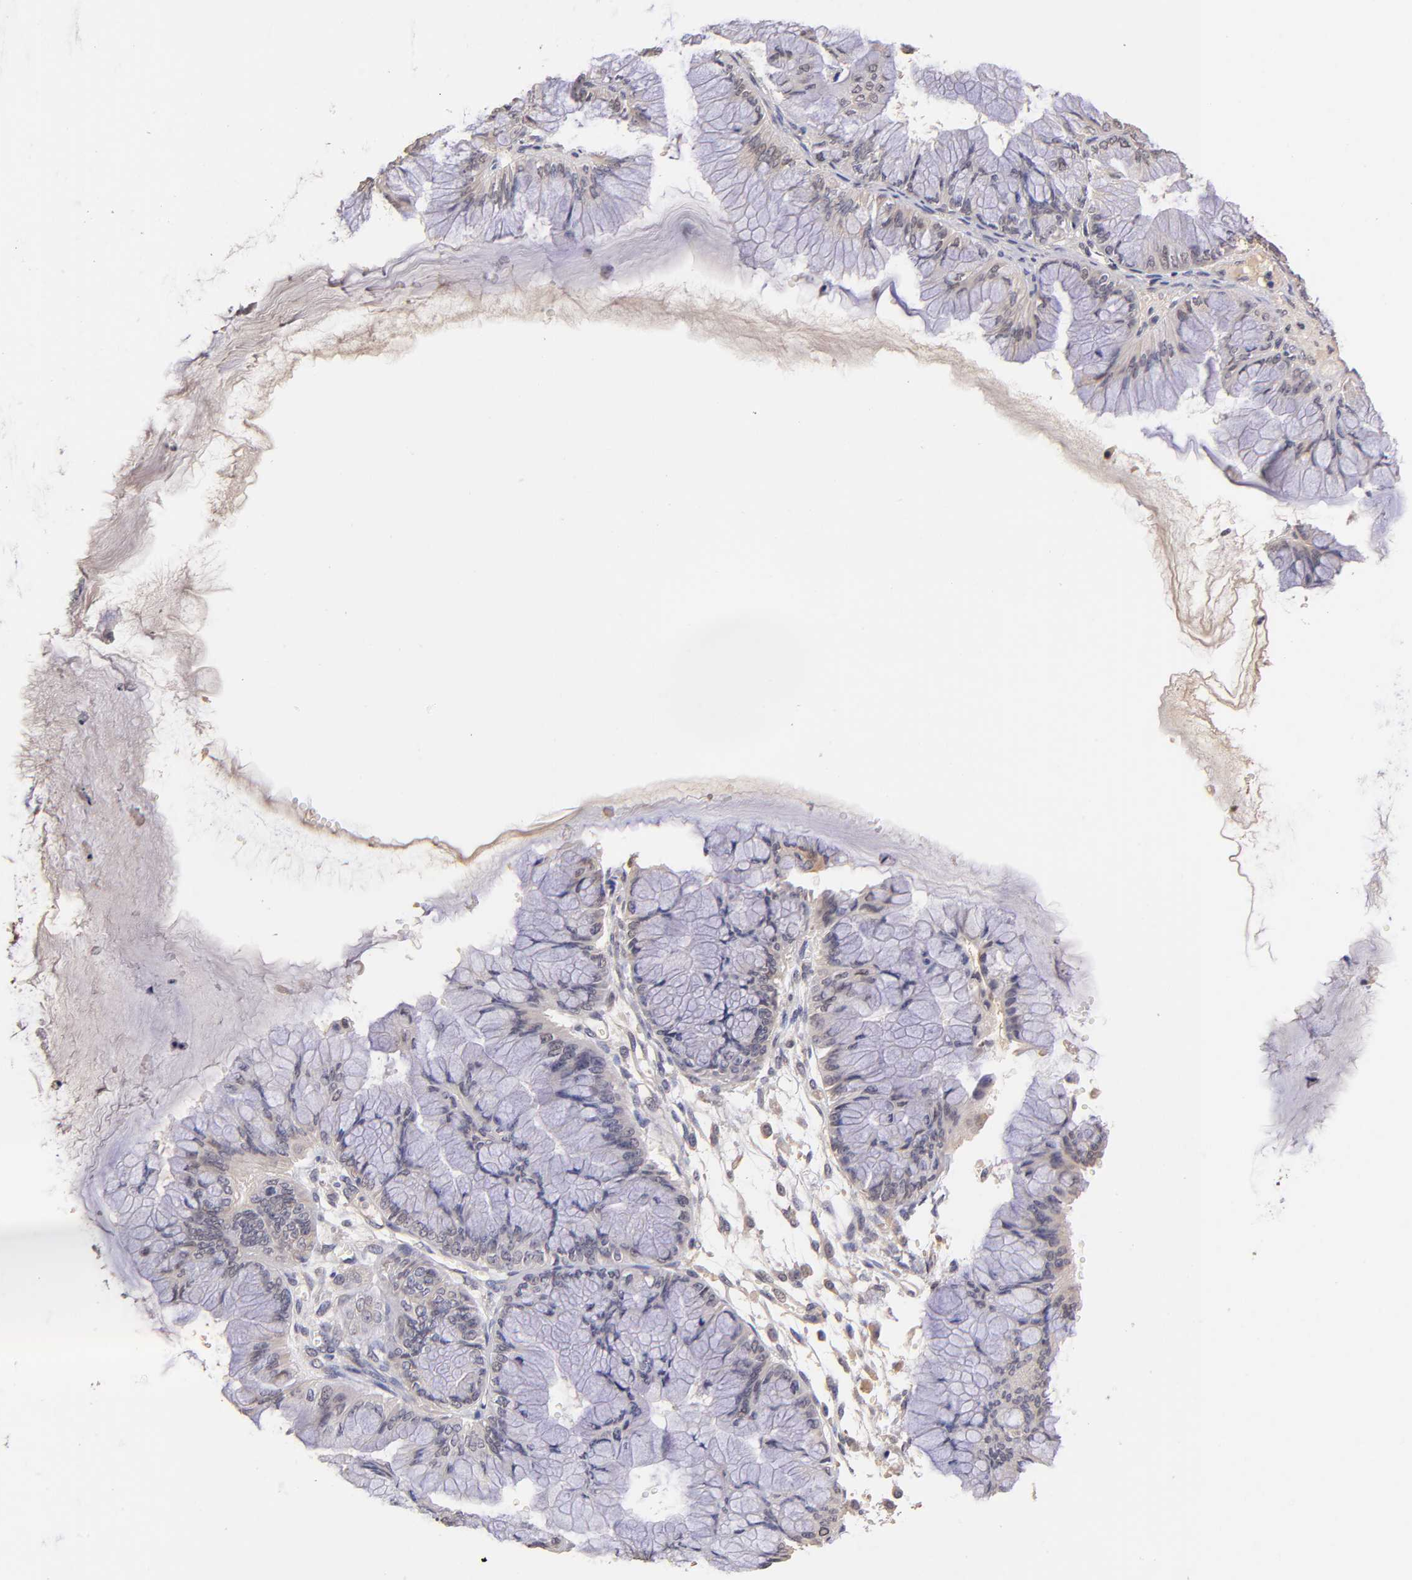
{"staining": {"intensity": "negative", "quantity": "none", "location": "none"}, "tissue": "ovarian cancer", "cell_type": "Tumor cells", "image_type": "cancer", "snomed": [{"axis": "morphology", "description": "Cystadenocarcinoma, mucinous, NOS"}, {"axis": "topography", "description": "Ovary"}], "caption": "This photomicrograph is of ovarian cancer (mucinous cystadenocarcinoma) stained with IHC to label a protein in brown with the nuclei are counter-stained blue. There is no expression in tumor cells.", "gene": "RNASEL", "patient": {"sex": "female", "age": 63}}